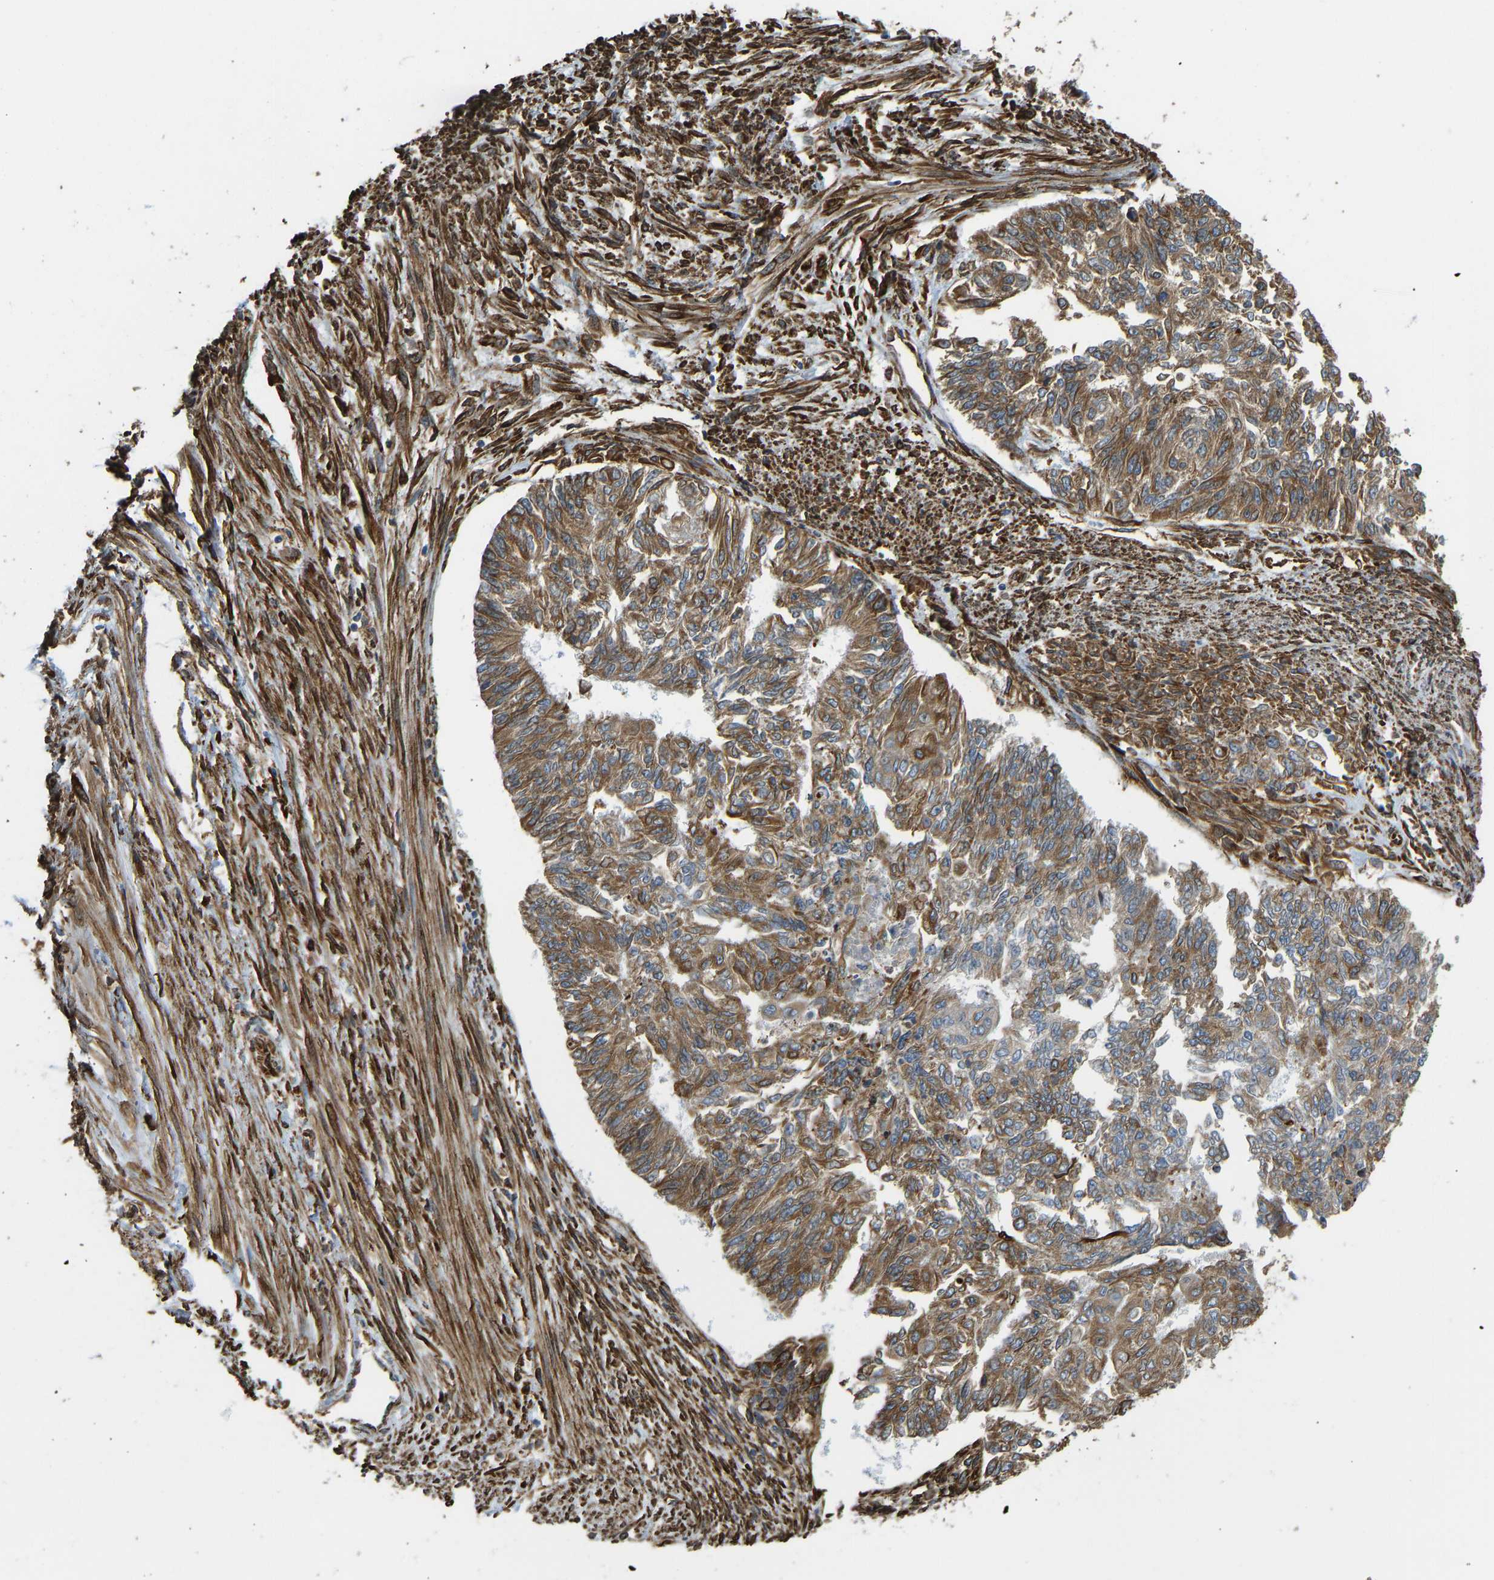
{"staining": {"intensity": "moderate", "quantity": ">75%", "location": "cytoplasmic/membranous"}, "tissue": "endometrial cancer", "cell_type": "Tumor cells", "image_type": "cancer", "snomed": [{"axis": "morphology", "description": "Adenocarcinoma, NOS"}, {"axis": "topography", "description": "Endometrium"}], "caption": "Immunohistochemistry histopathology image of endometrial cancer stained for a protein (brown), which displays medium levels of moderate cytoplasmic/membranous expression in about >75% of tumor cells.", "gene": "BEX3", "patient": {"sex": "female", "age": 32}}